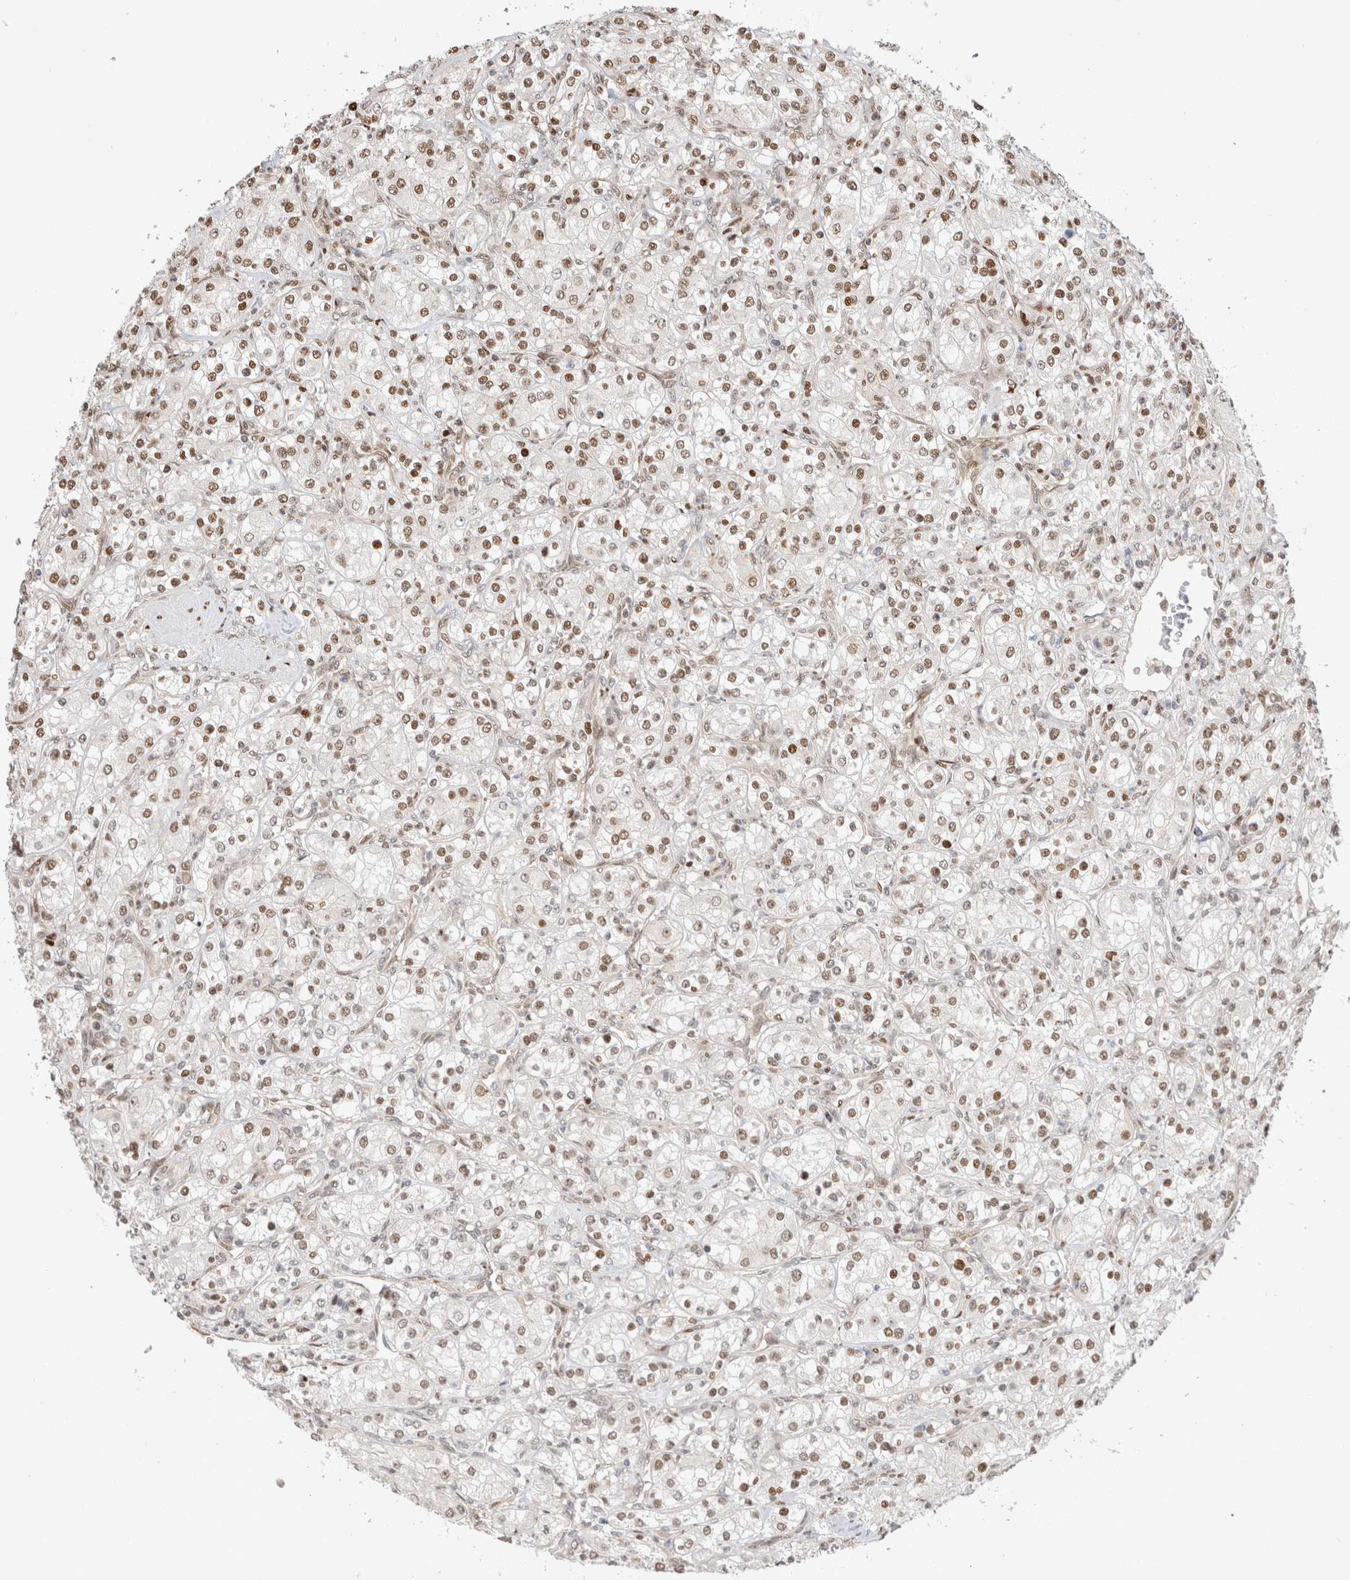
{"staining": {"intensity": "weak", "quantity": ">75%", "location": "nuclear"}, "tissue": "renal cancer", "cell_type": "Tumor cells", "image_type": "cancer", "snomed": [{"axis": "morphology", "description": "Adenocarcinoma, NOS"}, {"axis": "topography", "description": "Kidney"}], "caption": "IHC of renal cancer displays low levels of weak nuclear expression in approximately >75% of tumor cells.", "gene": "TCF4", "patient": {"sex": "male", "age": 77}}